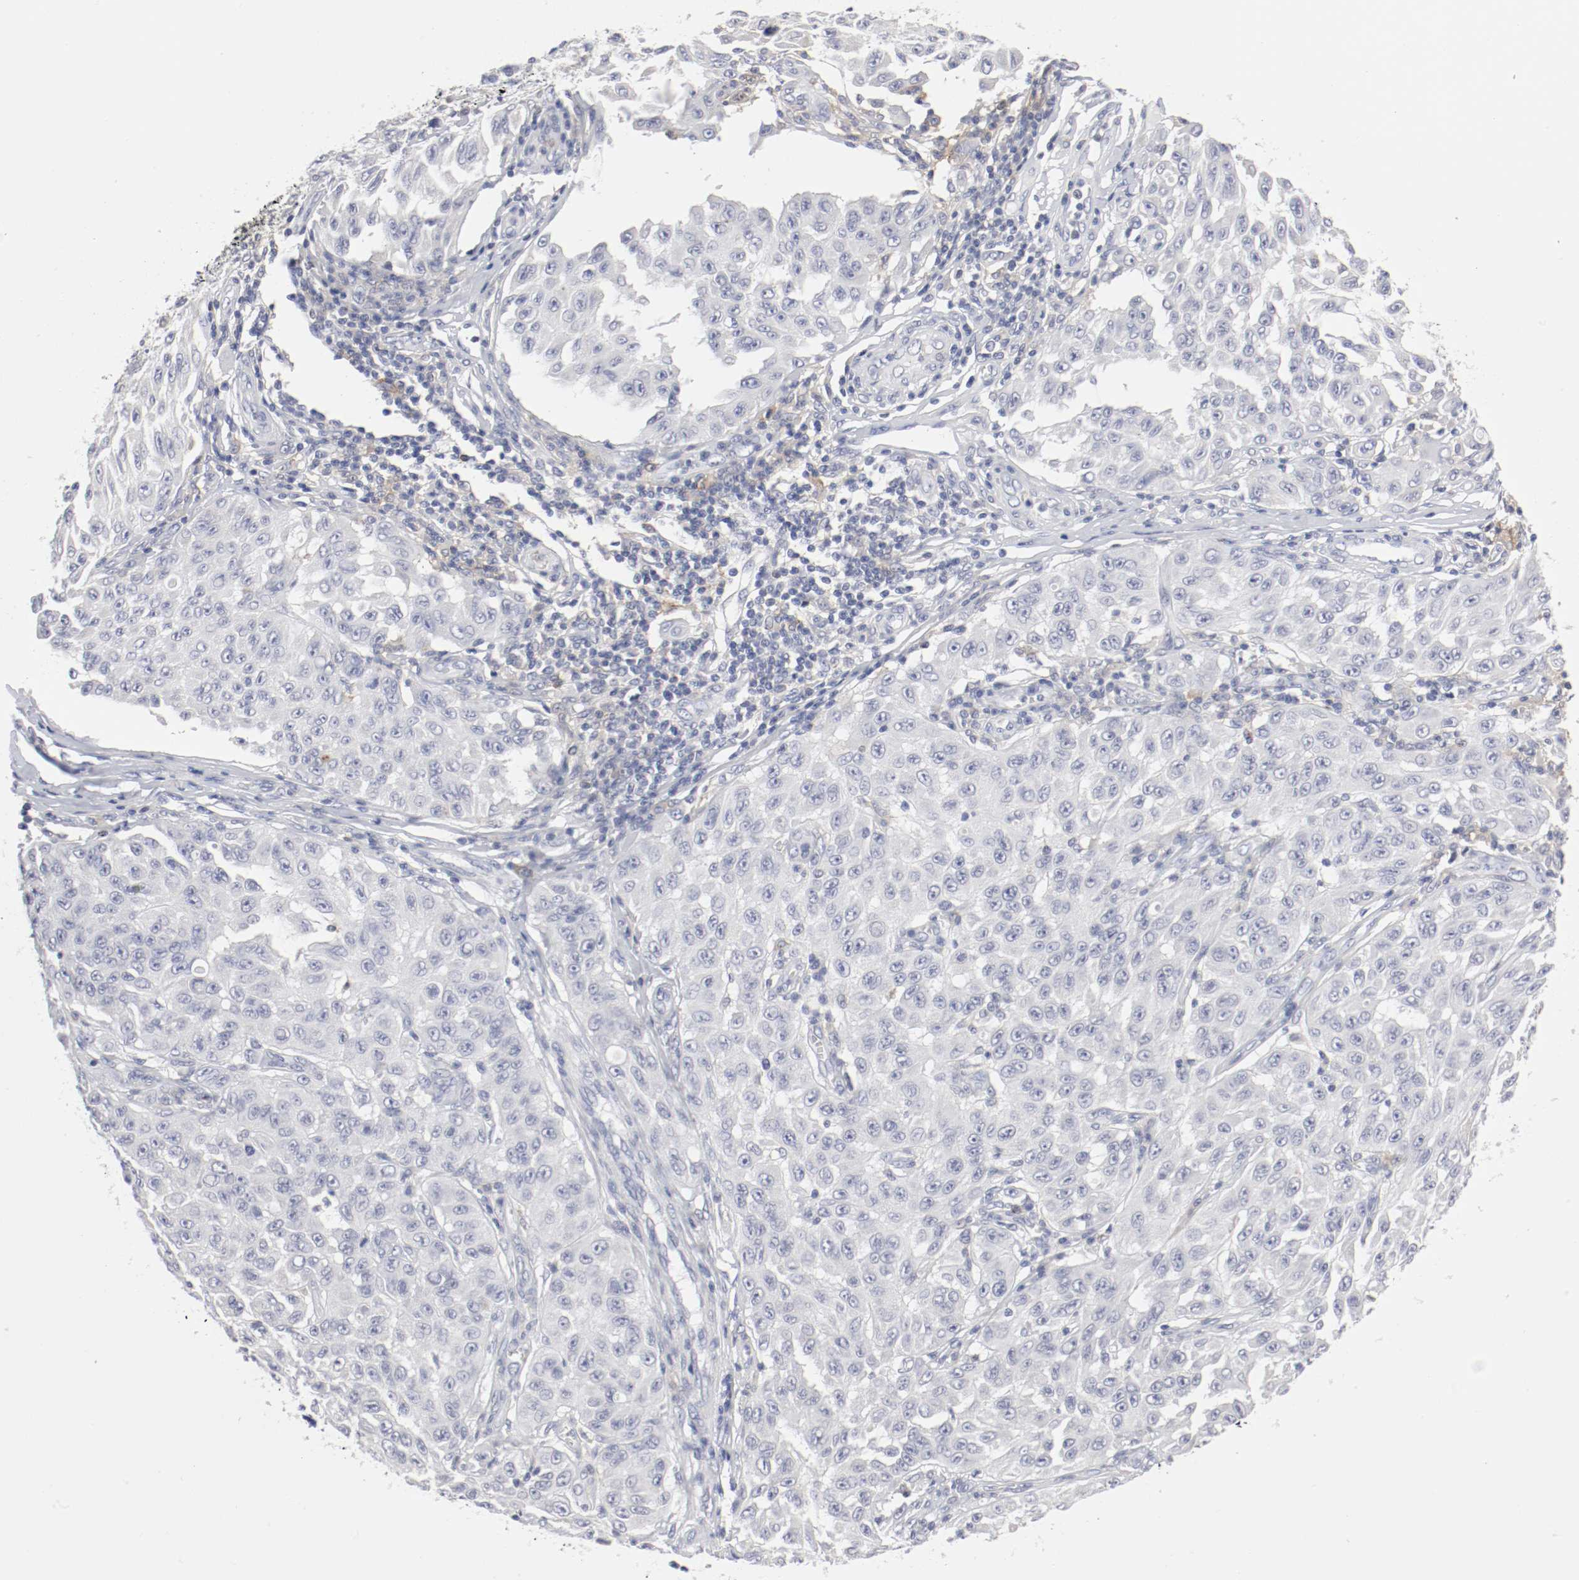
{"staining": {"intensity": "negative", "quantity": "none", "location": "none"}, "tissue": "melanoma", "cell_type": "Tumor cells", "image_type": "cancer", "snomed": [{"axis": "morphology", "description": "Malignant melanoma, NOS"}, {"axis": "topography", "description": "Skin"}], "caption": "This is an IHC micrograph of human malignant melanoma. There is no expression in tumor cells.", "gene": "ITGAX", "patient": {"sex": "male", "age": 30}}